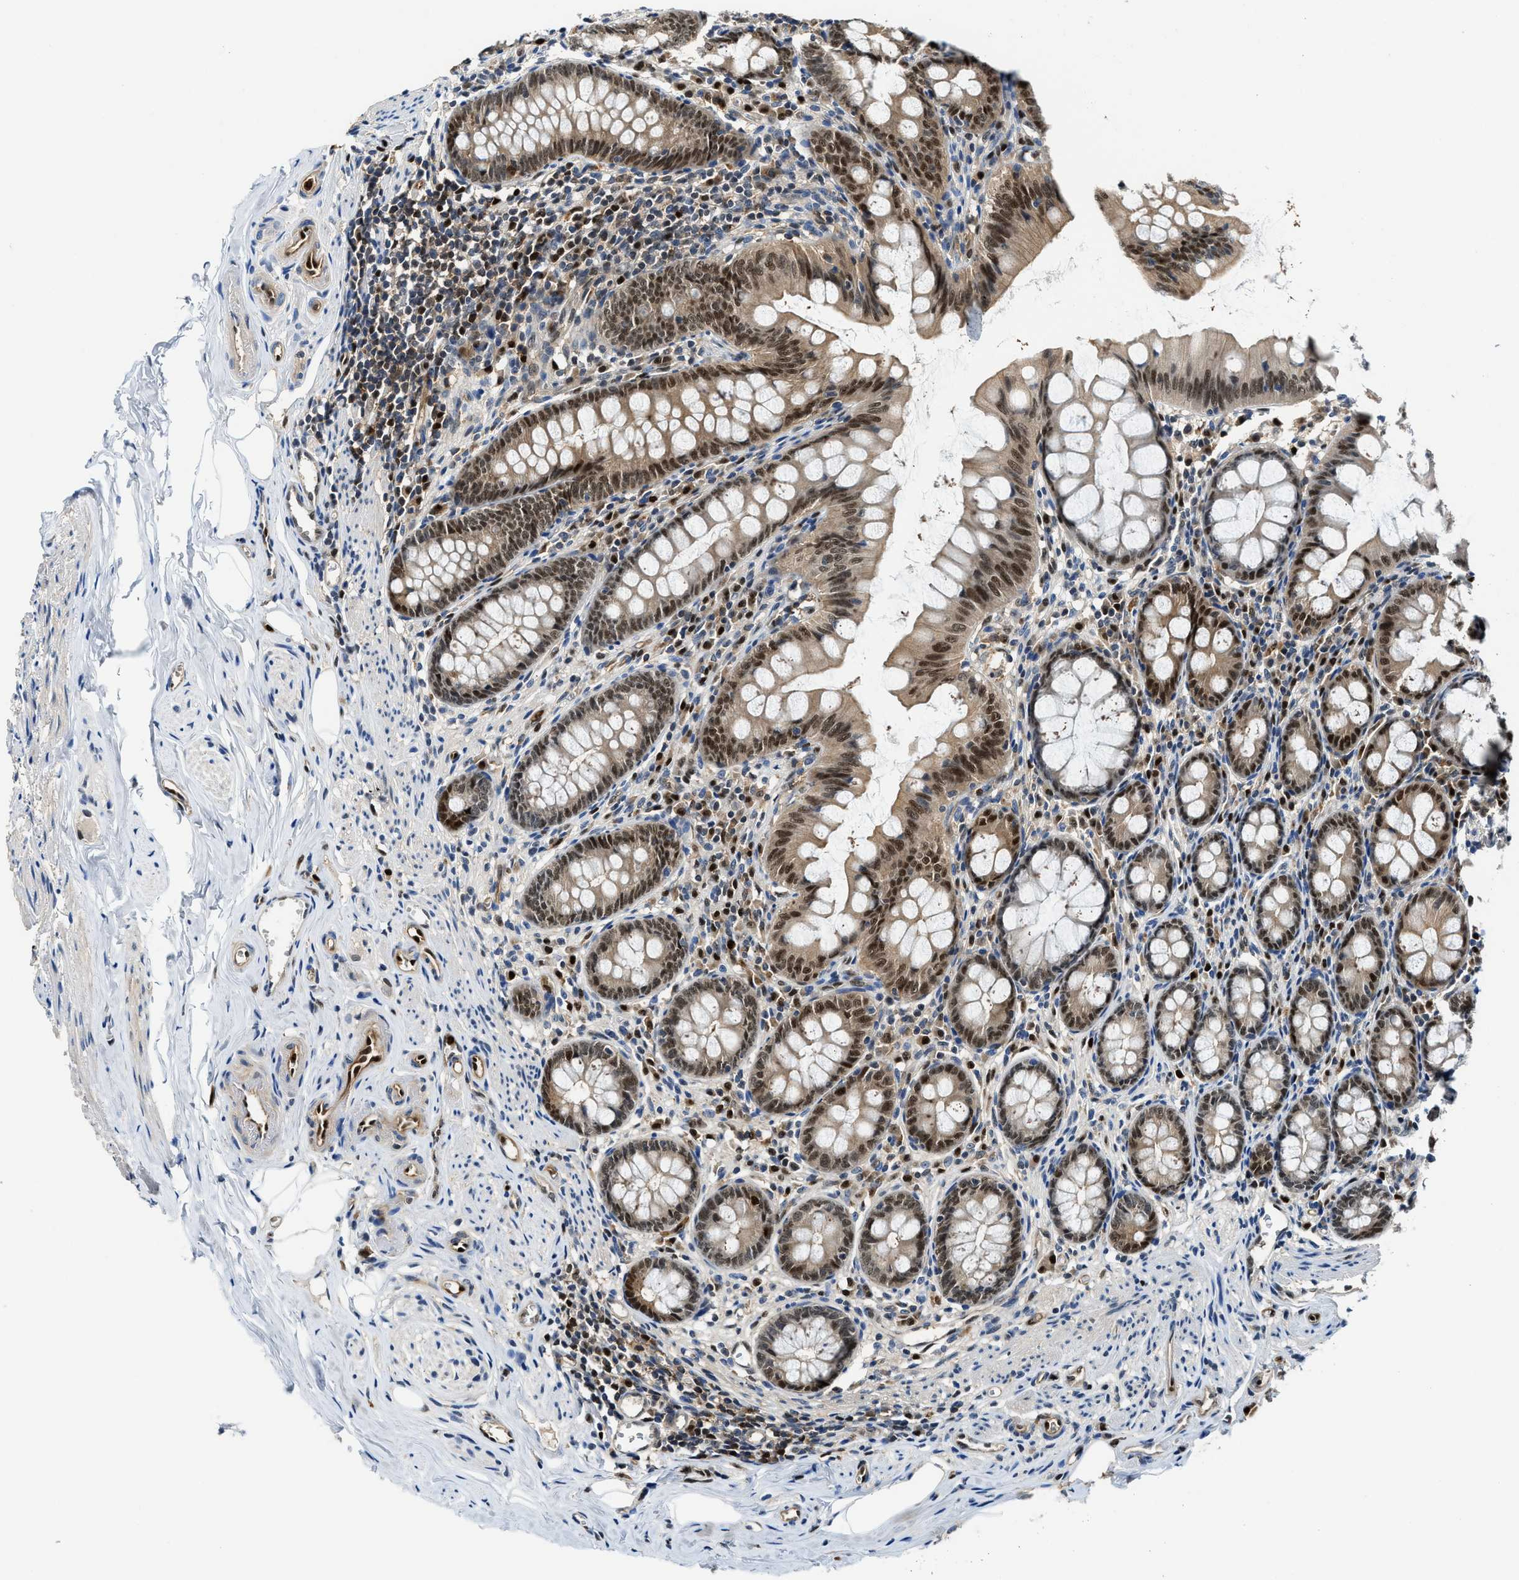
{"staining": {"intensity": "strong", "quantity": "25%-75%", "location": "cytoplasmic/membranous,nuclear"}, "tissue": "appendix", "cell_type": "Glandular cells", "image_type": "normal", "snomed": [{"axis": "morphology", "description": "Normal tissue, NOS"}, {"axis": "topography", "description": "Appendix"}], "caption": "Appendix stained for a protein shows strong cytoplasmic/membranous,nuclear positivity in glandular cells. Ihc stains the protein of interest in brown and the nuclei are stained blue.", "gene": "LTA4H", "patient": {"sex": "female", "age": 77}}